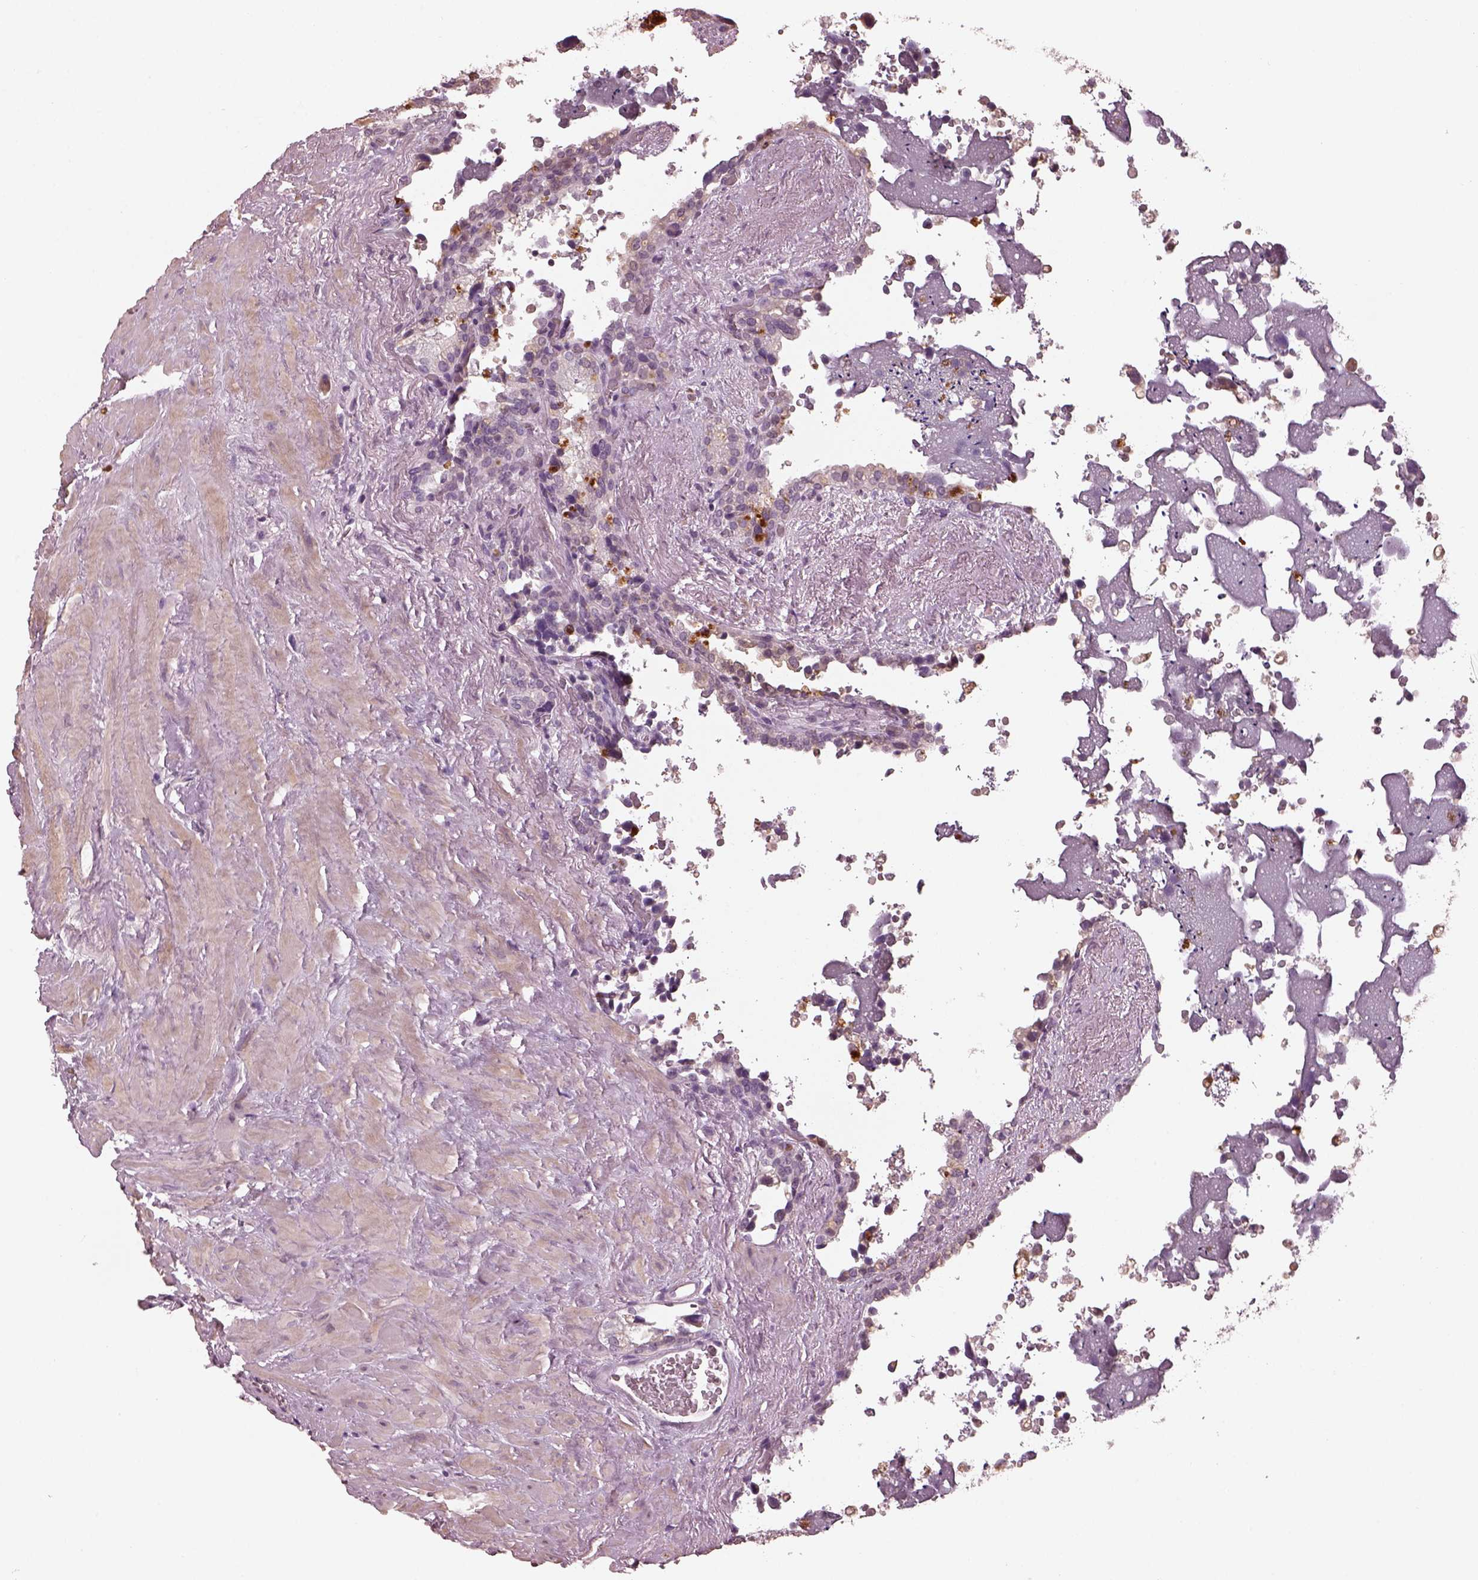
{"staining": {"intensity": "negative", "quantity": "none", "location": "none"}, "tissue": "seminal vesicle", "cell_type": "Glandular cells", "image_type": "normal", "snomed": [{"axis": "morphology", "description": "Normal tissue, NOS"}, {"axis": "topography", "description": "Seminal veicle"}], "caption": "The immunohistochemistry image has no significant positivity in glandular cells of seminal vesicle.", "gene": "OPTC", "patient": {"sex": "male", "age": 71}}